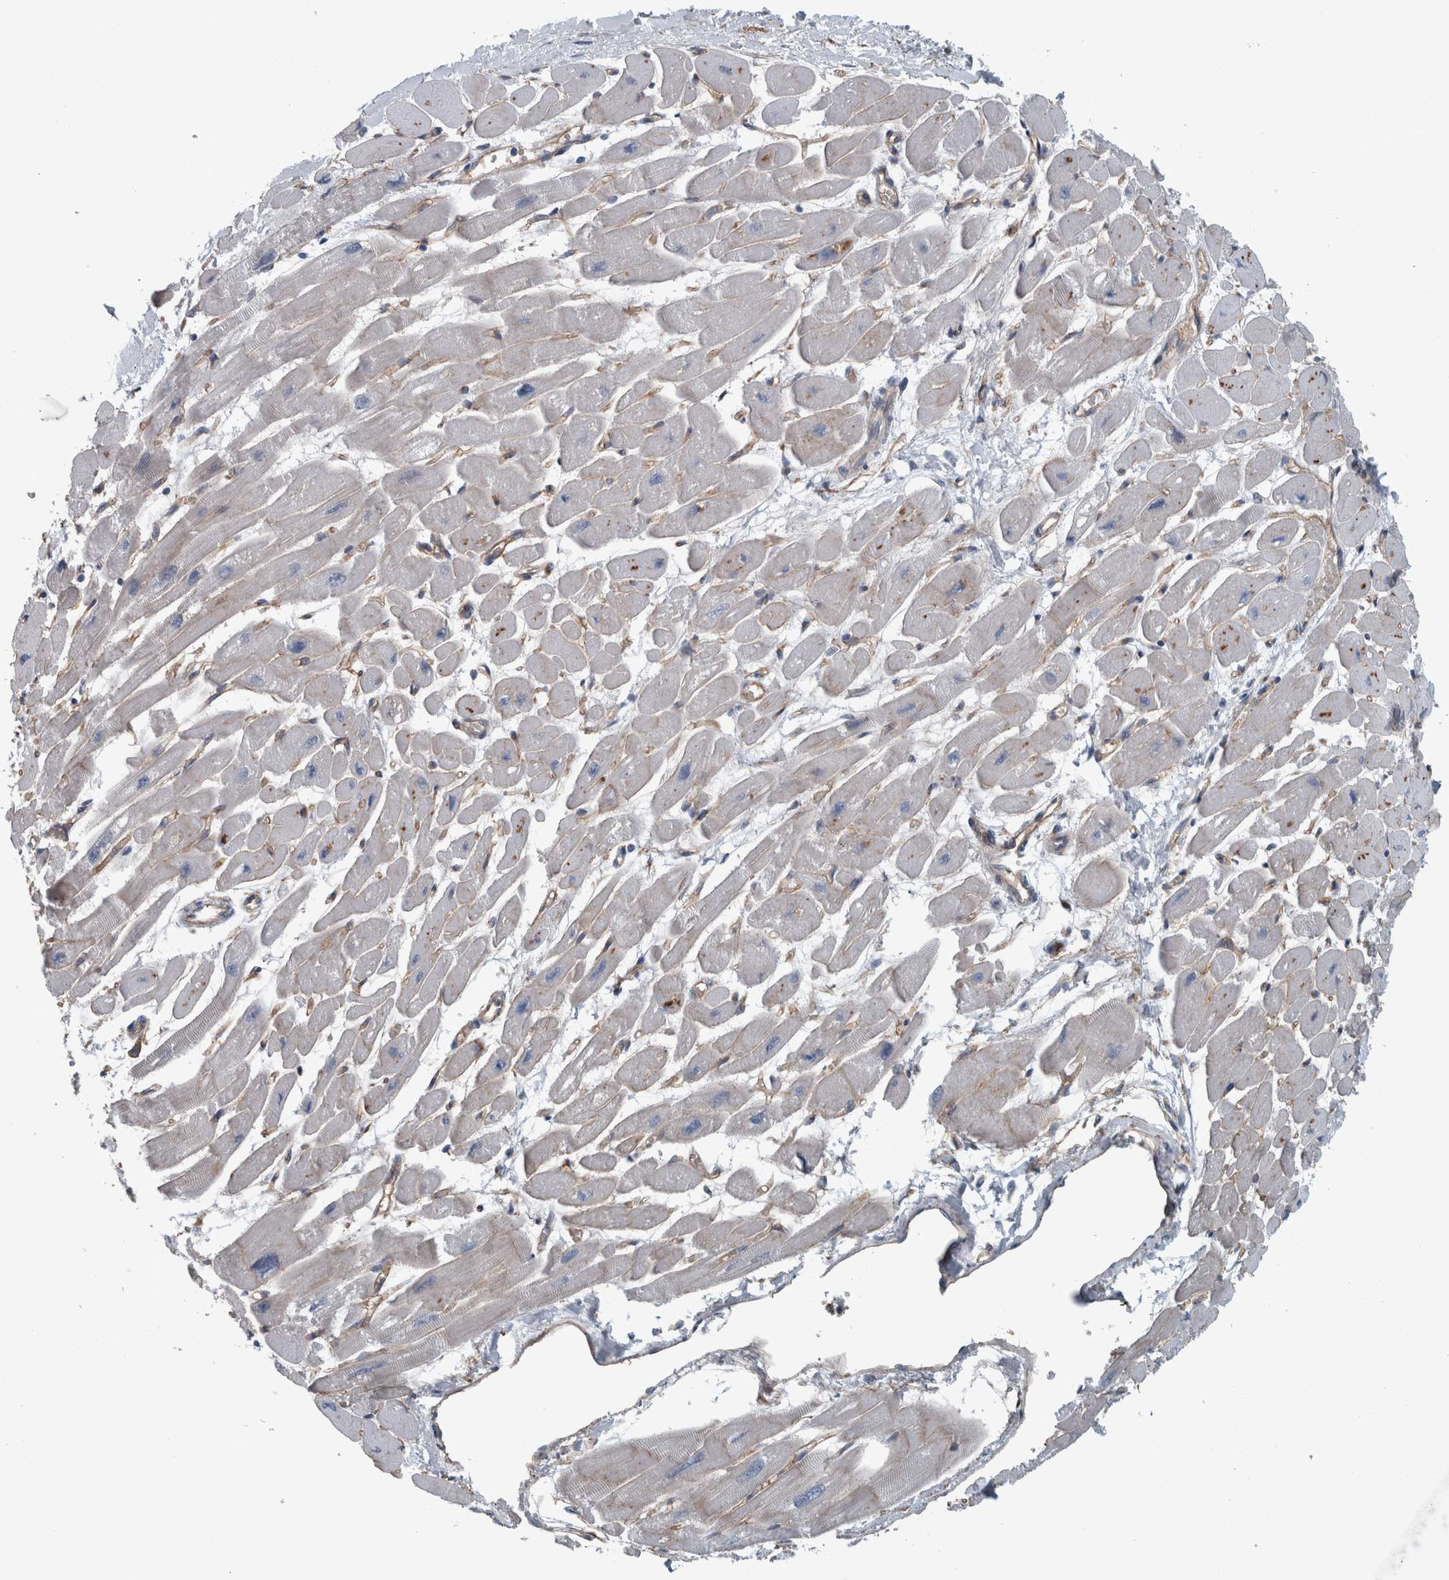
{"staining": {"intensity": "strong", "quantity": "25%-75%", "location": "cytoplasmic/membranous"}, "tissue": "heart muscle", "cell_type": "Cardiomyocytes", "image_type": "normal", "snomed": [{"axis": "morphology", "description": "Normal tissue, NOS"}, {"axis": "topography", "description": "Heart"}], "caption": "Human heart muscle stained with a brown dye demonstrates strong cytoplasmic/membranous positive positivity in approximately 25%-75% of cardiomyocytes.", "gene": "GLT8D2", "patient": {"sex": "female", "age": 54}}